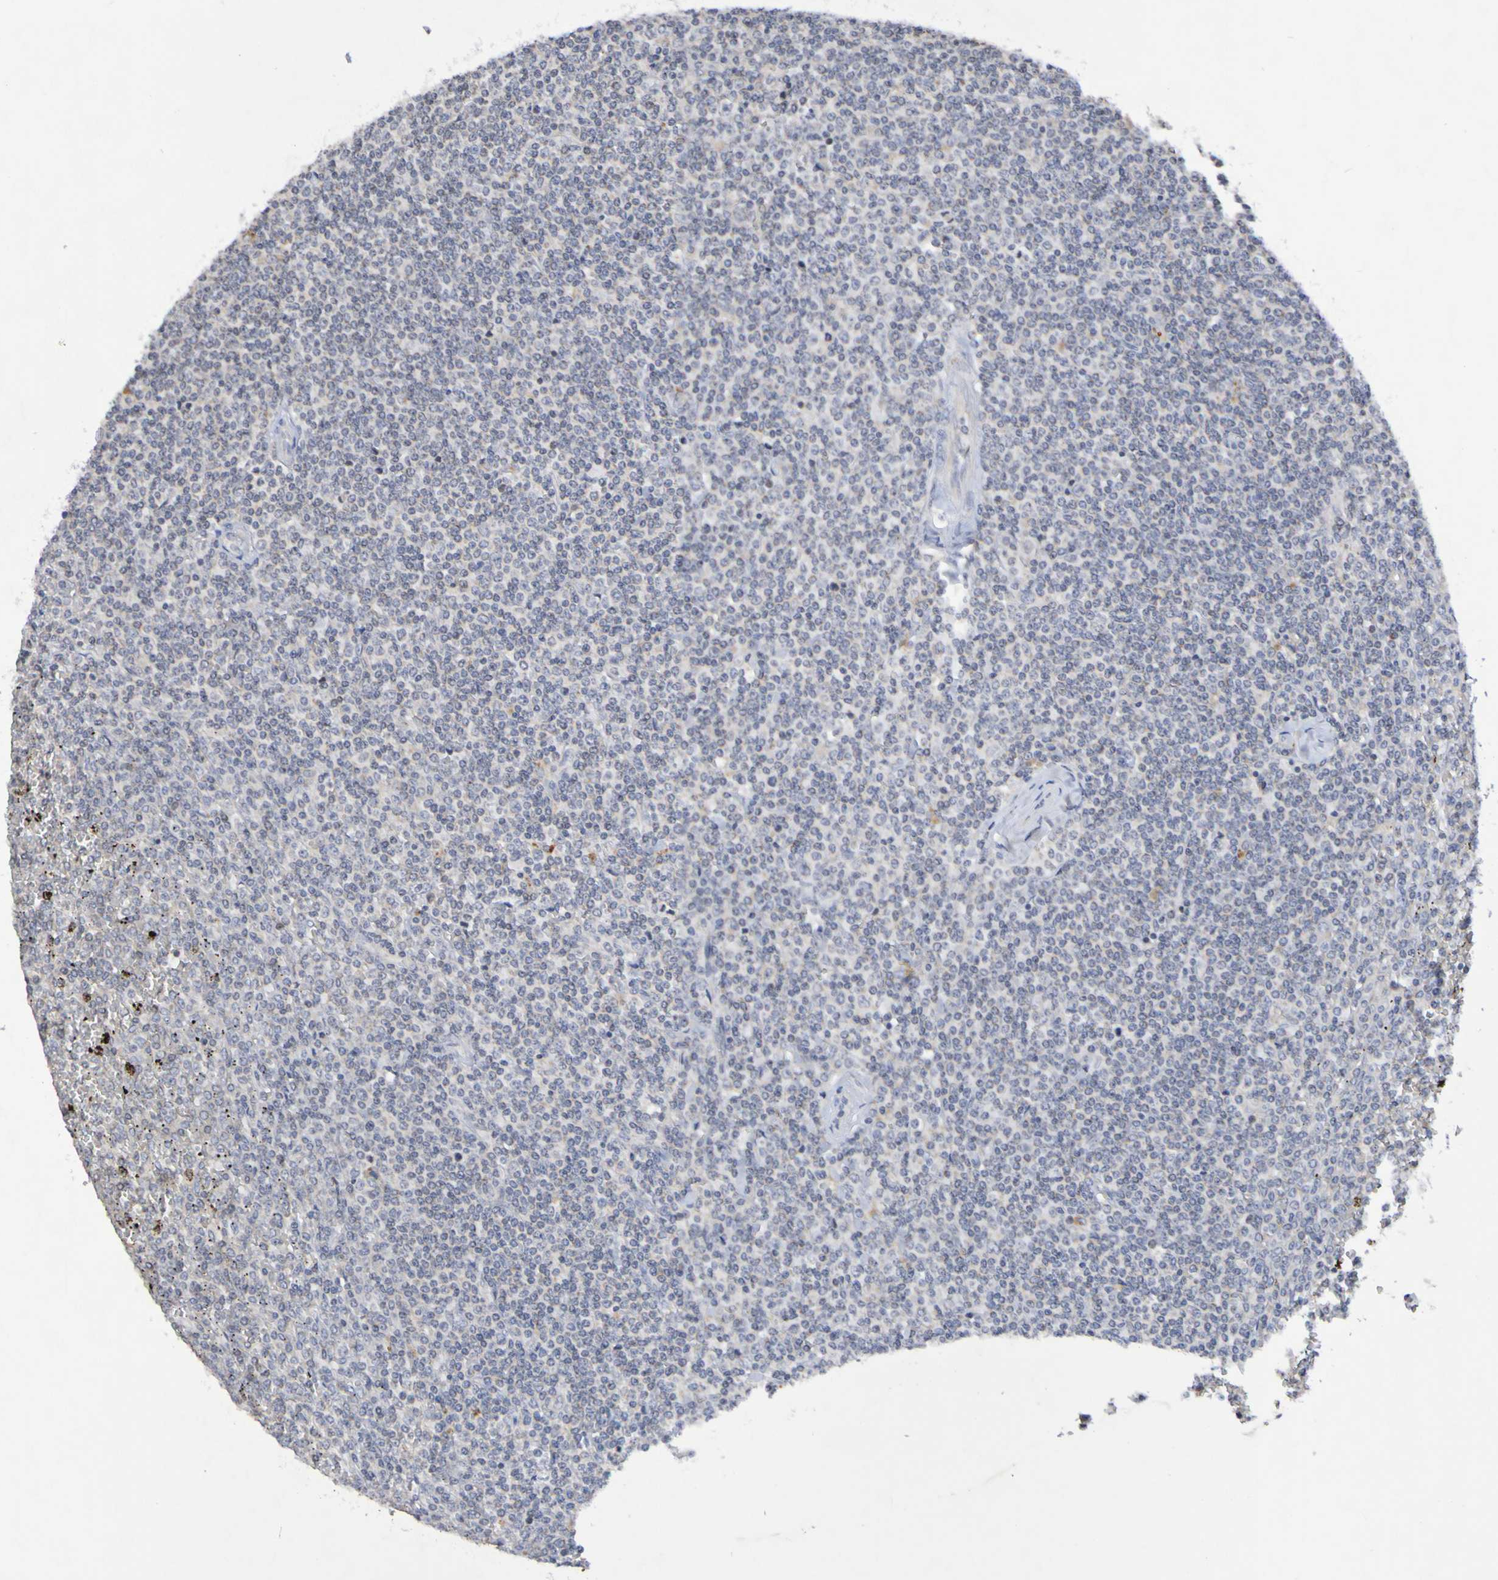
{"staining": {"intensity": "negative", "quantity": "none", "location": "none"}, "tissue": "lymphoma", "cell_type": "Tumor cells", "image_type": "cancer", "snomed": [{"axis": "morphology", "description": "Malignant lymphoma, non-Hodgkin's type, Low grade"}, {"axis": "topography", "description": "Spleen"}], "caption": "A photomicrograph of lymphoma stained for a protein reveals no brown staining in tumor cells.", "gene": "PTP4A2", "patient": {"sex": "female", "age": 19}}